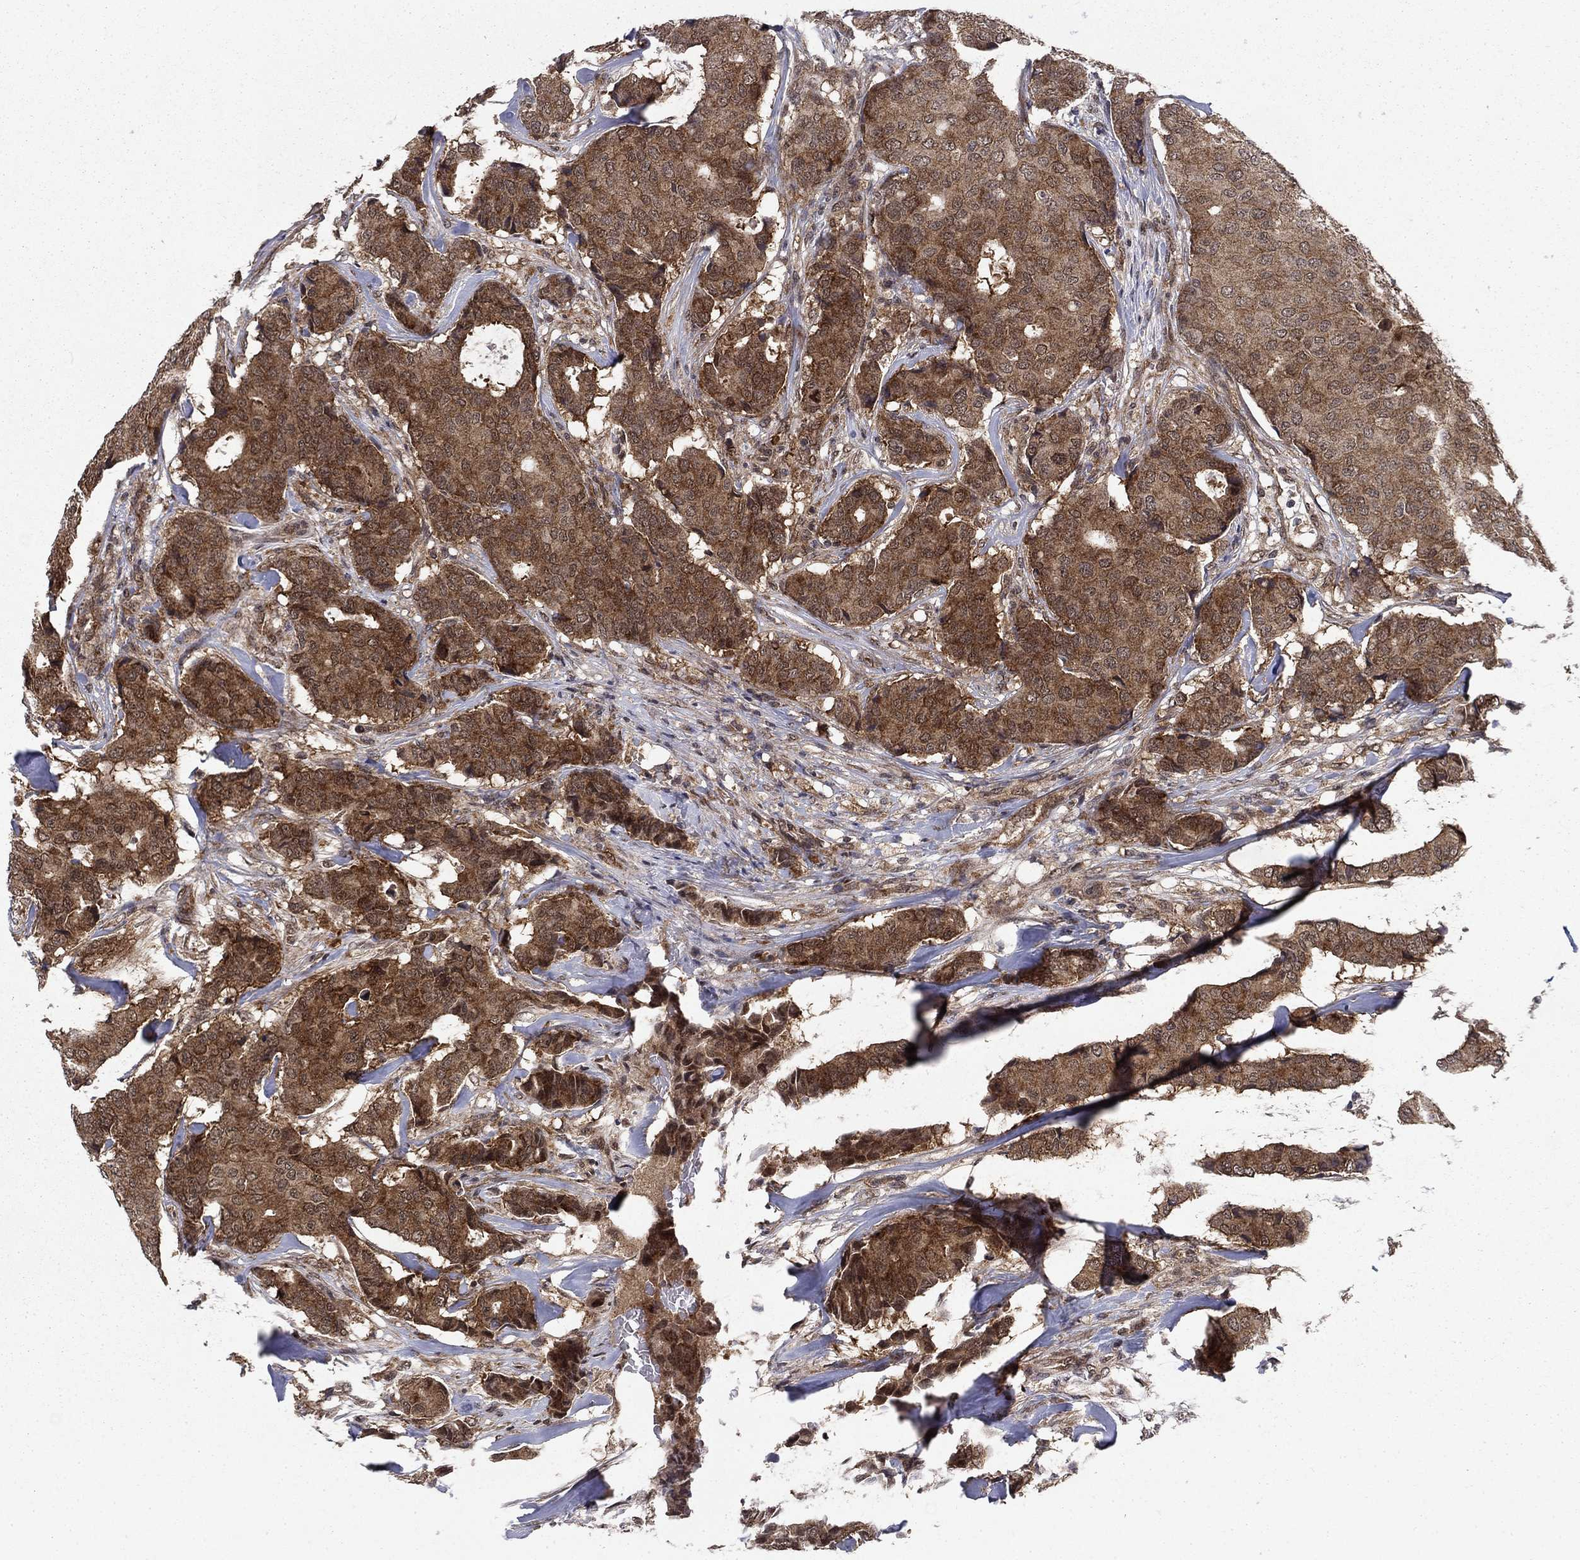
{"staining": {"intensity": "moderate", "quantity": ">75%", "location": "cytoplasmic/membranous"}, "tissue": "breast cancer", "cell_type": "Tumor cells", "image_type": "cancer", "snomed": [{"axis": "morphology", "description": "Duct carcinoma"}, {"axis": "topography", "description": "Breast"}], "caption": "Infiltrating ductal carcinoma (breast) was stained to show a protein in brown. There is medium levels of moderate cytoplasmic/membranous staining in about >75% of tumor cells. Using DAB (brown) and hematoxylin (blue) stains, captured at high magnification using brightfield microscopy.", "gene": "DNAJA1", "patient": {"sex": "female", "age": 75}}